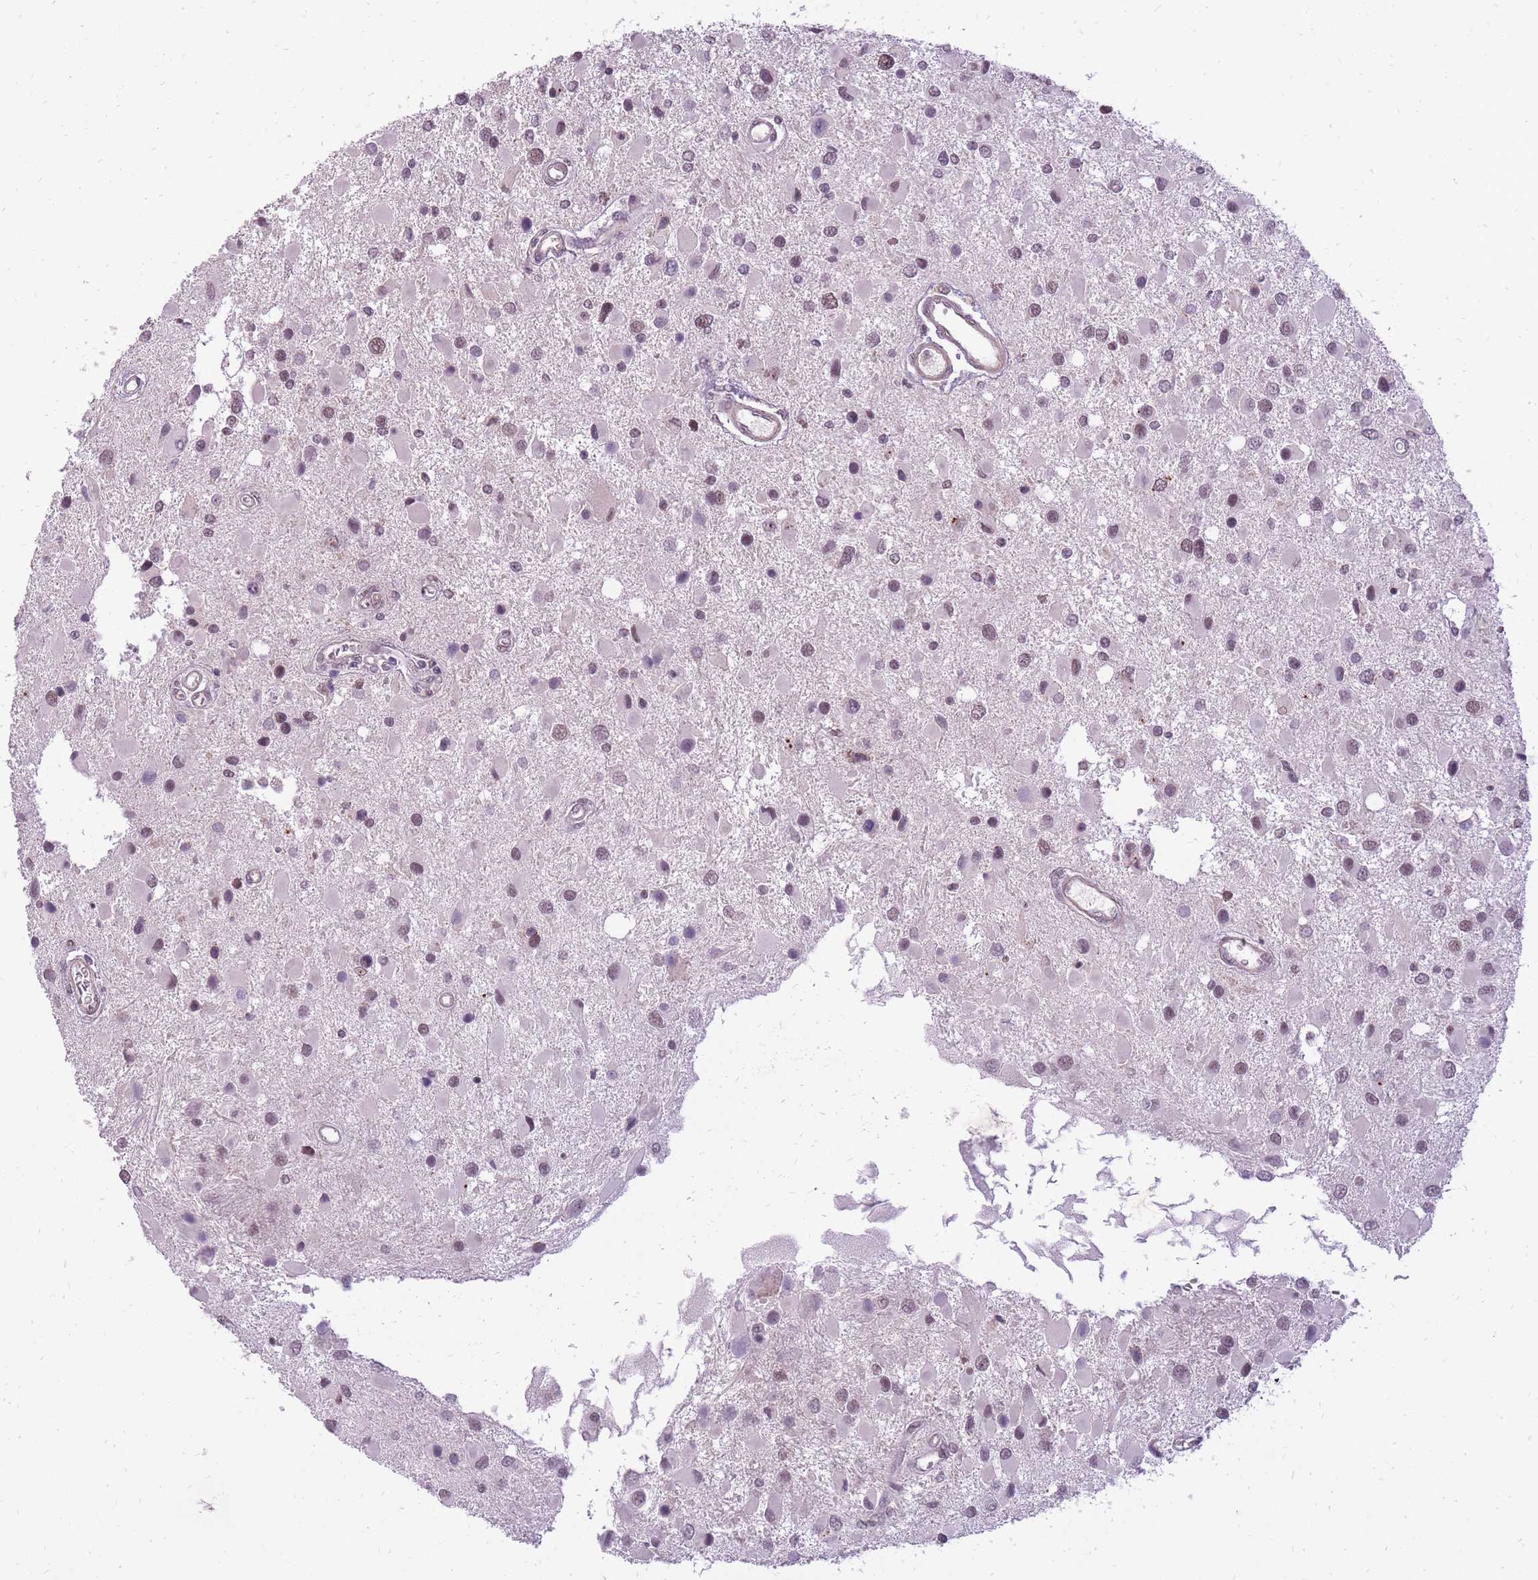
{"staining": {"intensity": "weak", "quantity": ">75%", "location": "nuclear"}, "tissue": "glioma", "cell_type": "Tumor cells", "image_type": "cancer", "snomed": [{"axis": "morphology", "description": "Glioma, malignant, High grade"}, {"axis": "topography", "description": "Brain"}], "caption": "Glioma was stained to show a protein in brown. There is low levels of weak nuclear staining in approximately >75% of tumor cells.", "gene": "TIGD1", "patient": {"sex": "male", "age": 53}}